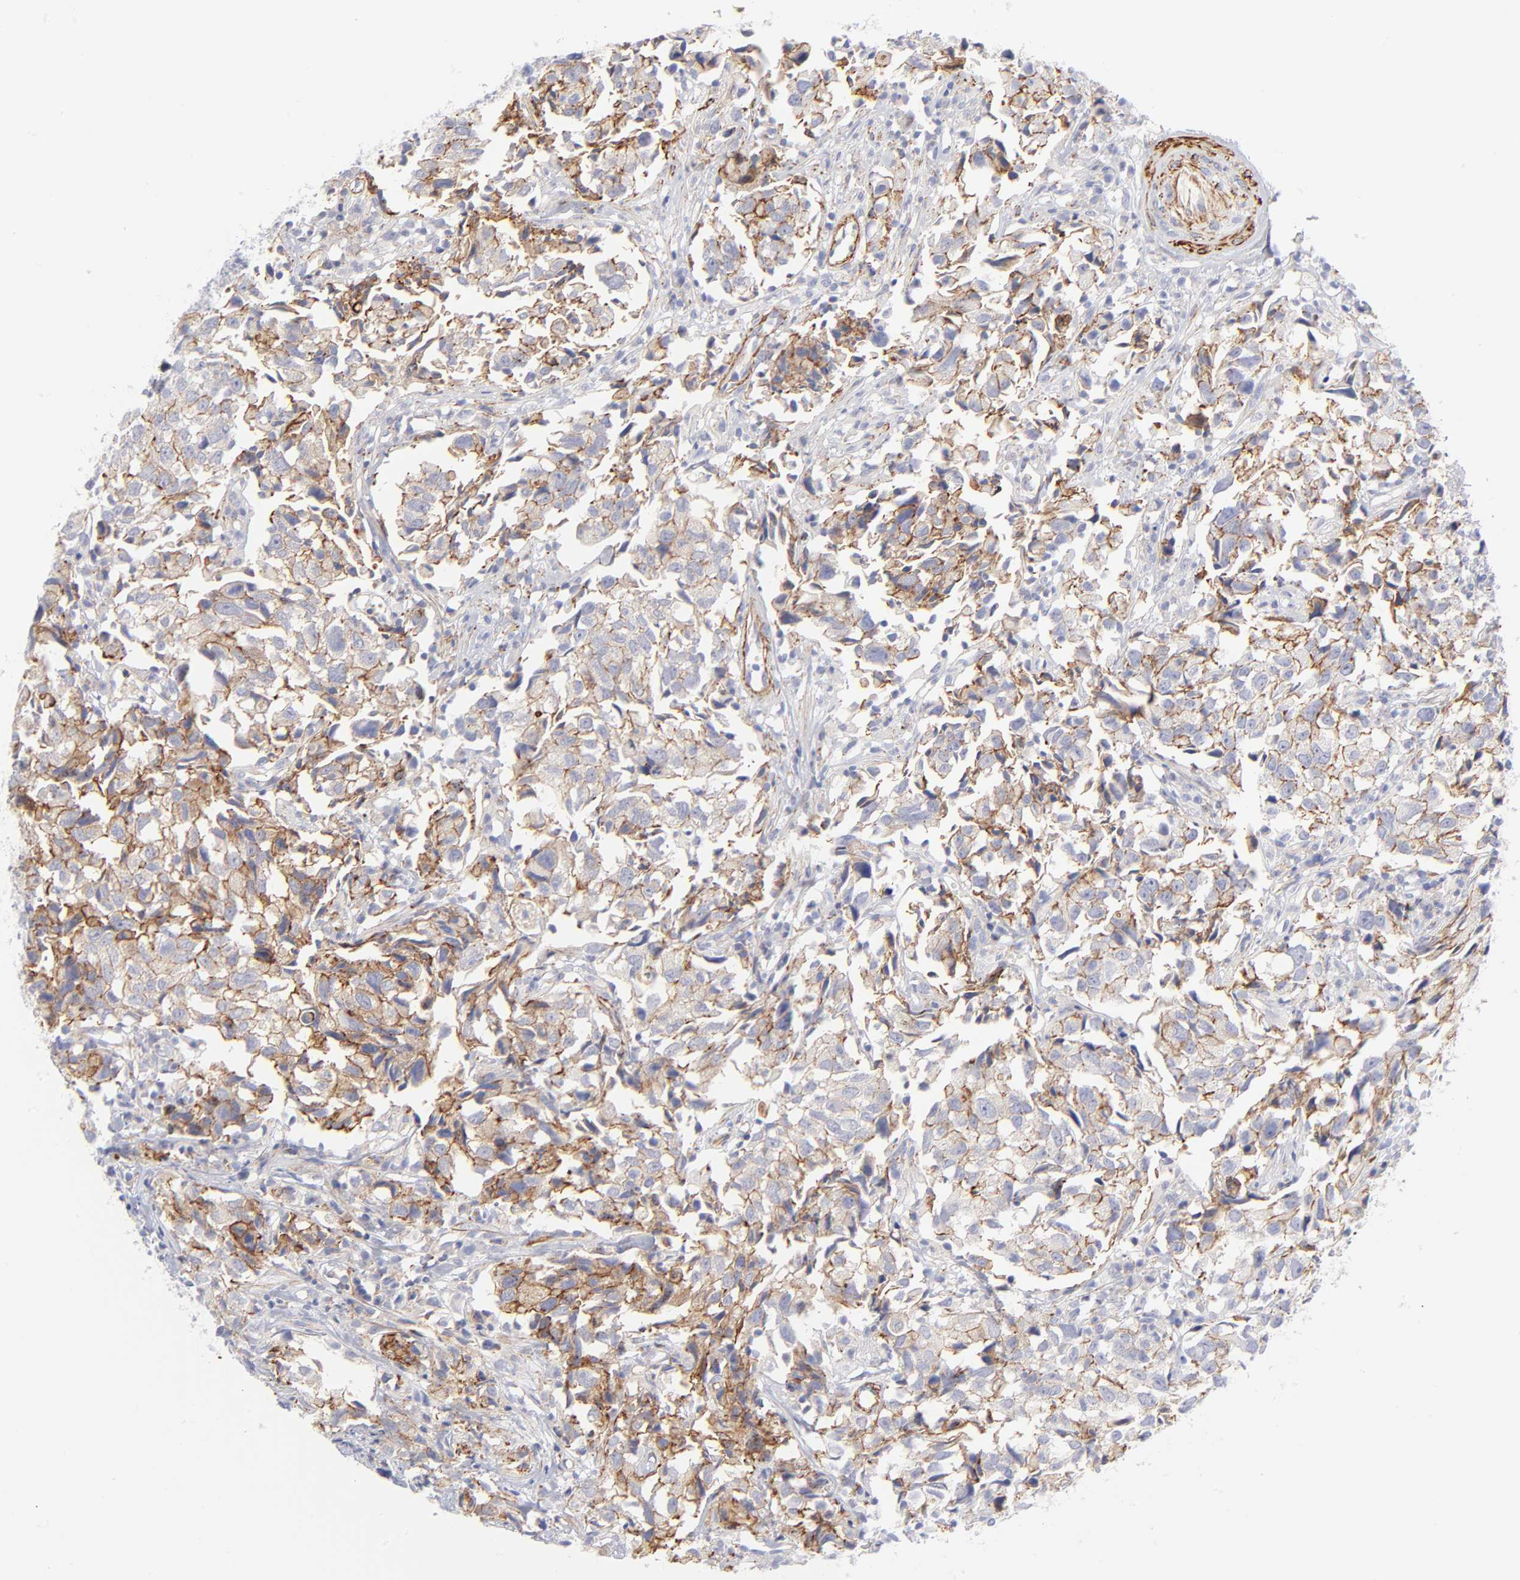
{"staining": {"intensity": "moderate", "quantity": ">75%", "location": "cytoplasmic/membranous"}, "tissue": "urothelial cancer", "cell_type": "Tumor cells", "image_type": "cancer", "snomed": [{"axis": "morphology", "description": "Urothelial carcinoma, High grade"}, {"axis": "topography", "description": "Urinary bladder"}], "caption": "A brown stain shows moderate cytoplasmic/membranous positivity of a protein in human urothelial carcinoma (high-grade) tumor cells.", "gene": "ACTA2", "patient": {"sex": "female", "age": 75}}